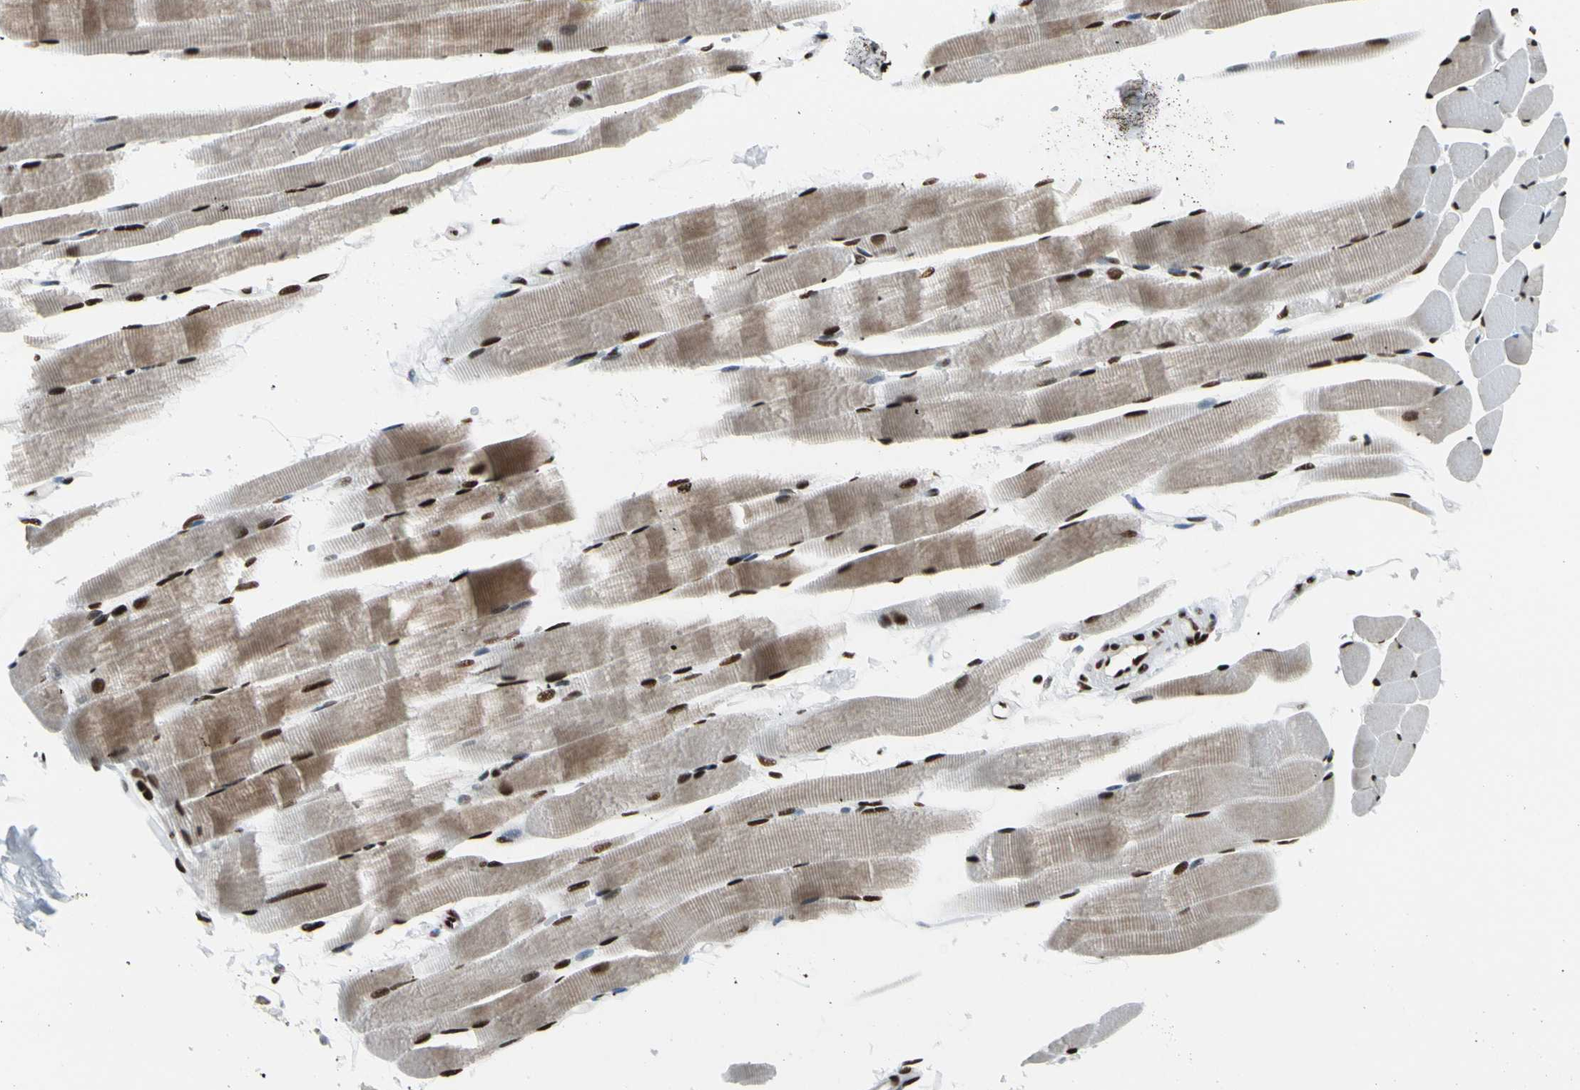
{"staining": {"intensity": "strong", "quantity": ">75%", "location": "cytoplasmic/membranous,nuclear"}, "tissue": "skeletal muscle", "cell_type": "Myocytes", "image_type": "normal", "snomed": [{"axis": "morphology", "description": "Normal tissue, NOS"}, {"axis": "topography", "description": "Skeletal muscle"}, {"axis": "topography", "description": "Peripheral nerve tissue"}], "caption": "A high-resolution micrograph shows immunohistochemistry staining of normal skeletal muscle, which reveals strong cytoplasmic/membranous,nuclear staining in approximately >75% of myocytes. The staining is performed using DAB brown chromogen to label protein expression. The nuclei are counter-stained blue using hematoxylin.", "gene": "CCAR1", "patient": {"sex": "female", "age": 84}}